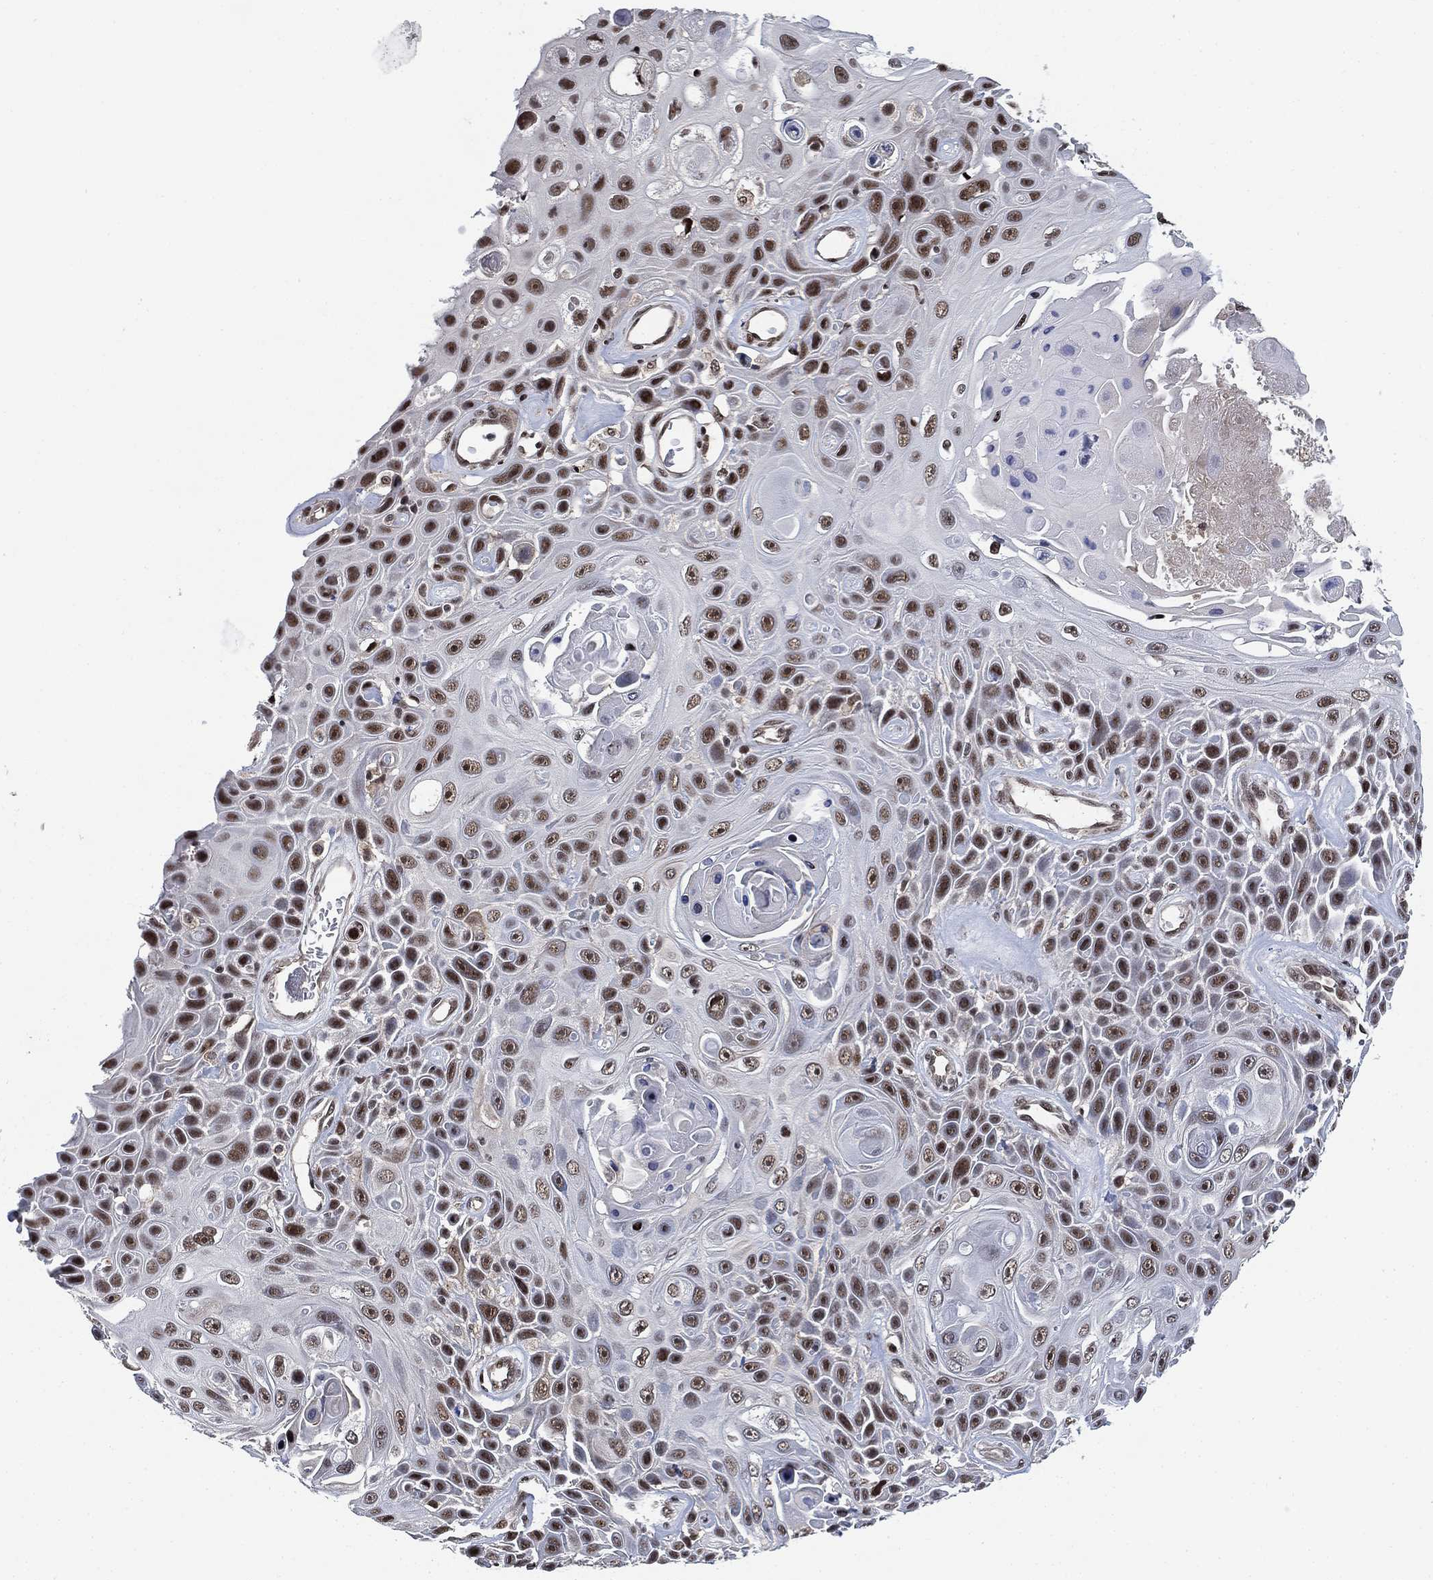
{"staining": {"intensity": "moderate", "quantity": "25%-75%", "location": "nuclear"}, "tissue": "skin cancer", "cell_type": "Tumor cells", "image_type": "cancer", "snomed": [{"axis": "morphology", "description": "Squamous cell carcinoma, NOS"}, {"axis": "topography", "description": "Skin"}], "caption": "Brown immunohistochemical staining in skin cancer displays moderate nuclear positivity in about 25%-75% of tumor cells.", "gene": "ZSCAN30", "patient": {"sex": "male", "age": 82}}